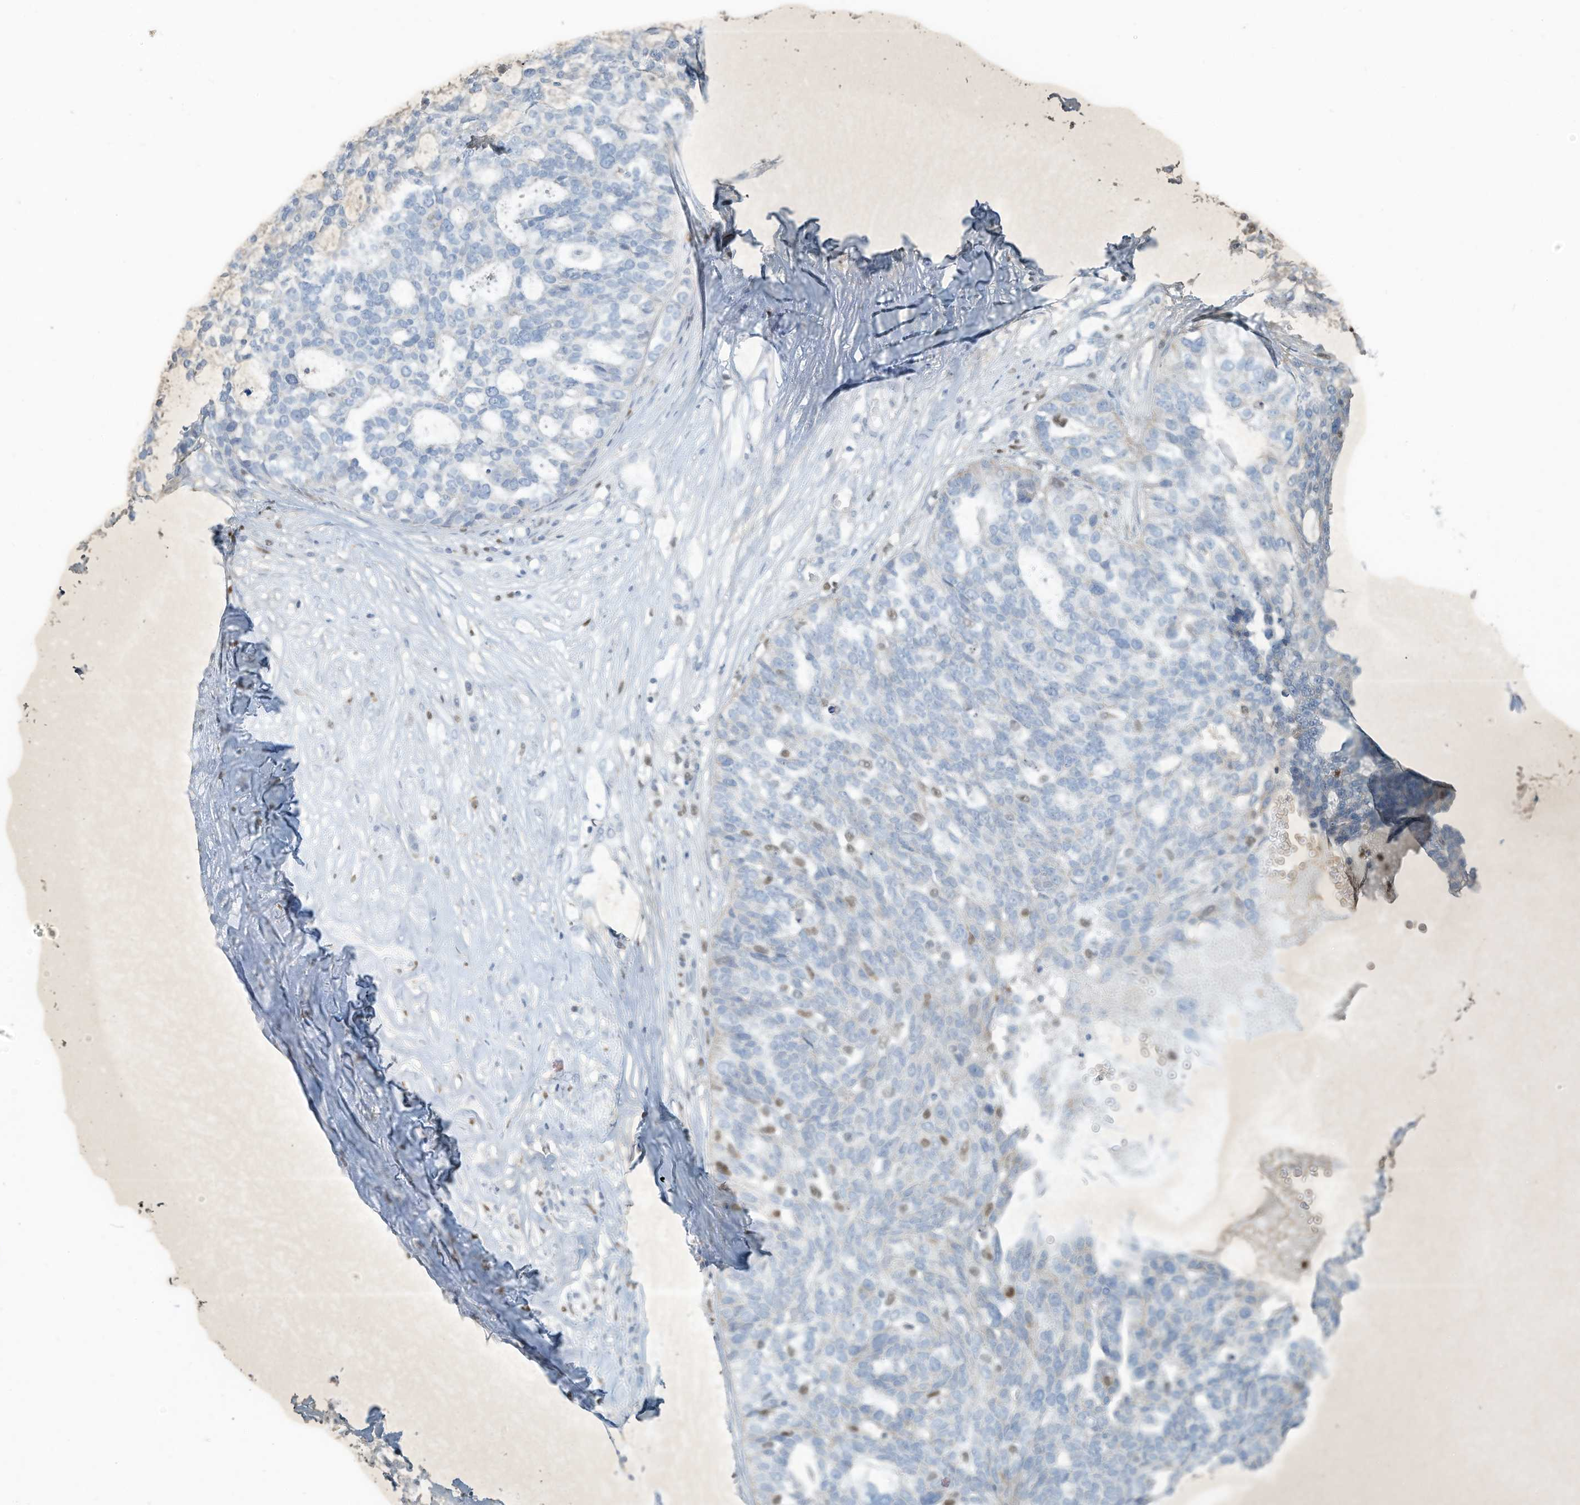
{"staining": {"intensity": "negative", "quantity": "none", "location": "none"}, "tissue": "ovarian cancer", "cell_type": "Tumor cells", "image_type": "cancer", "snomed": [{"axis": "morphology", "description": "Cystadenocarcinoma, serous, NOS"}, {"axis": "topography", "description": "Ovary"}], "caption": "Histopathology image shows no significant protein staining in tumor cells of ovarian cancer.", "gene": "TUBE1", "patient": {"sex": "female", "age": 59}}